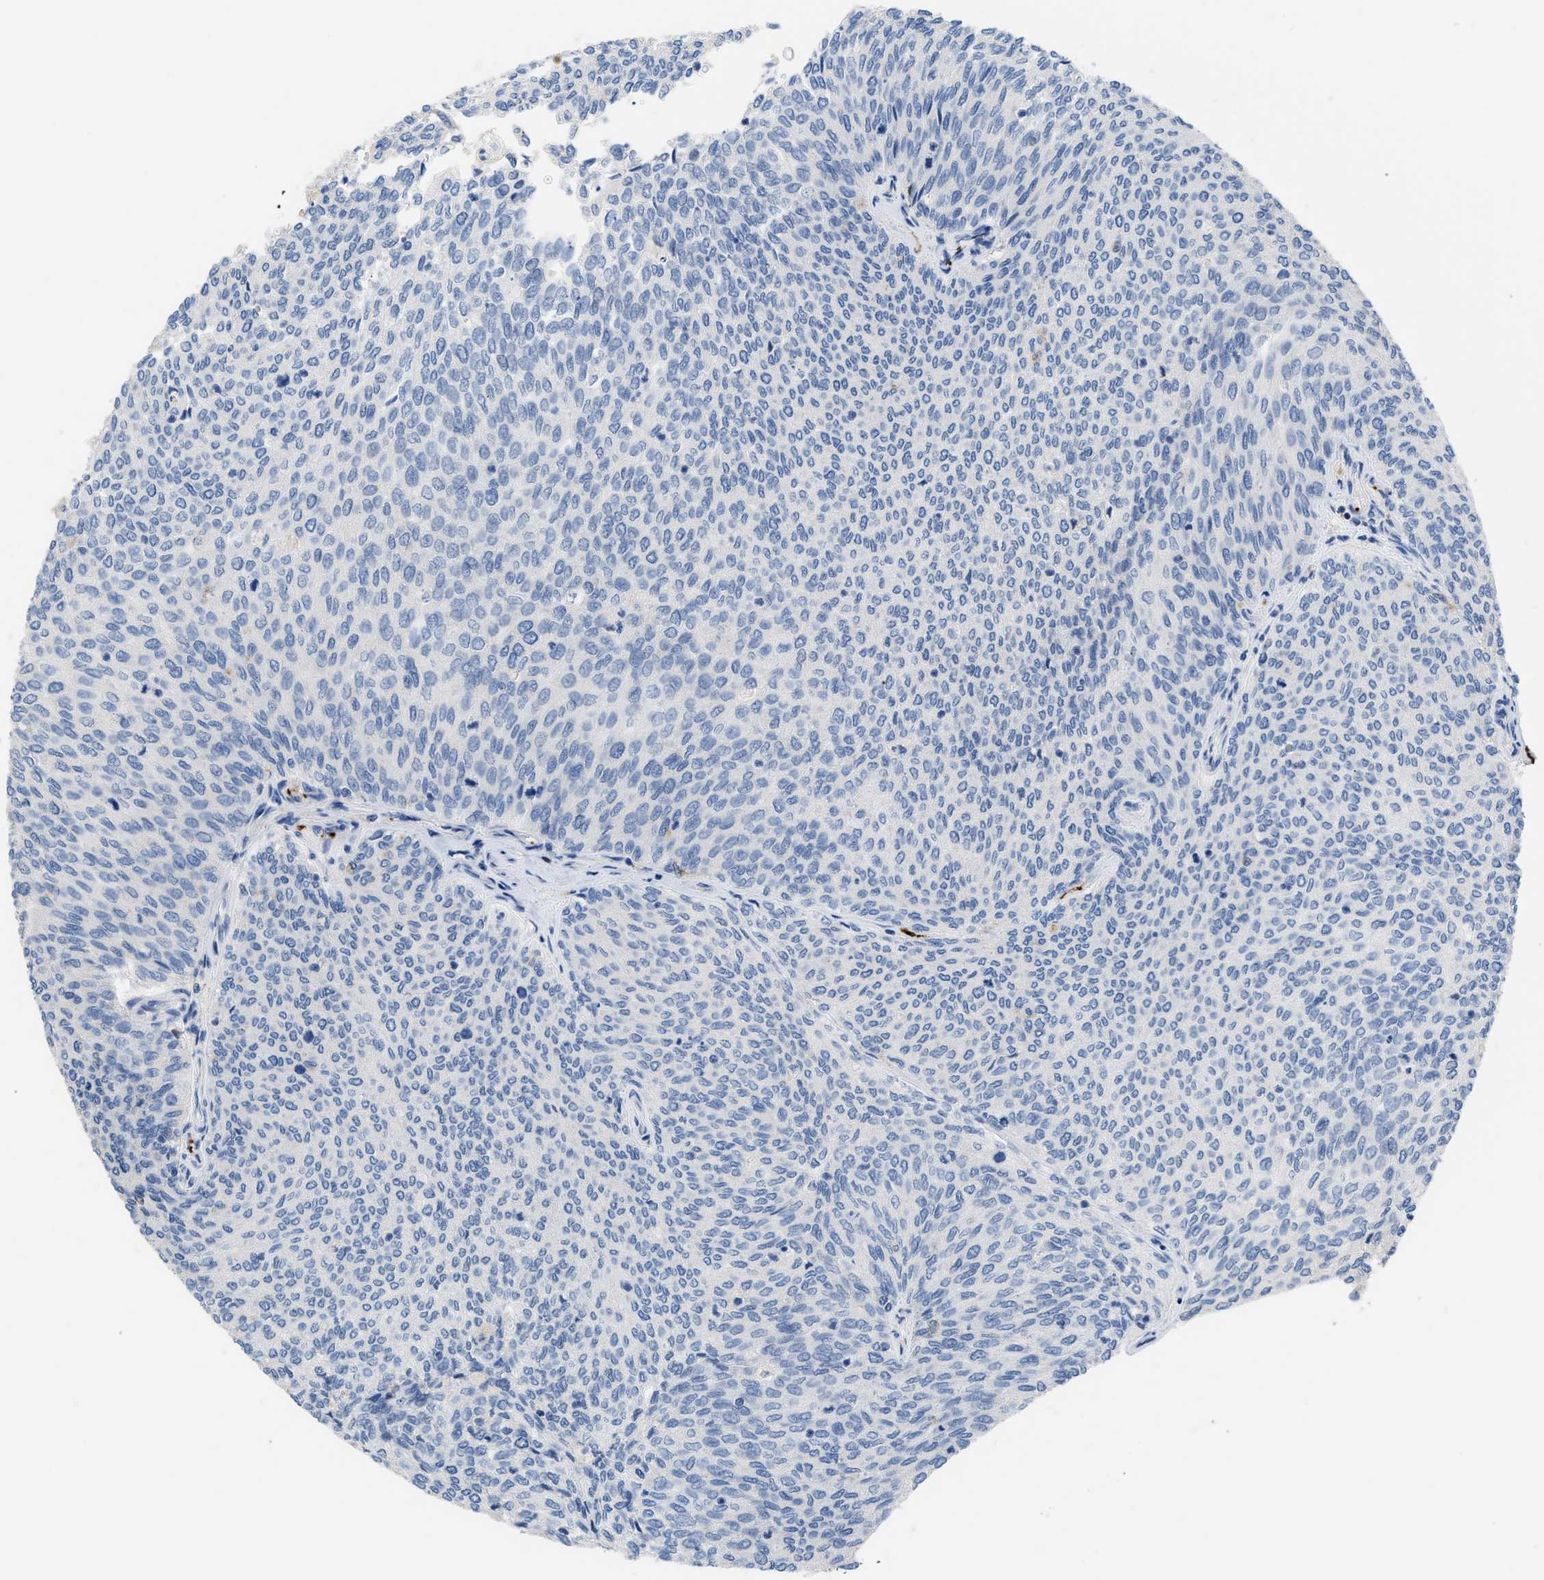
{"staining": {"intensity": "negative", "quantity": "none", "location": "none"}, "tissue": "urothelial cancer", "cell_type": "Tumor cells", "image_type": "cancer", "snomed": [{"axis": "morphology", "description": "Urothelial carcinoma, Low grade"}, {"axis": "topography", "description": "Urinary bladder"}], "caption": "An image of urothelial cancer stained for a protein exhibits no brown staining in tumor cells.", "gene": "FGF18", "patient": {"sex": "female", "age": 79}}